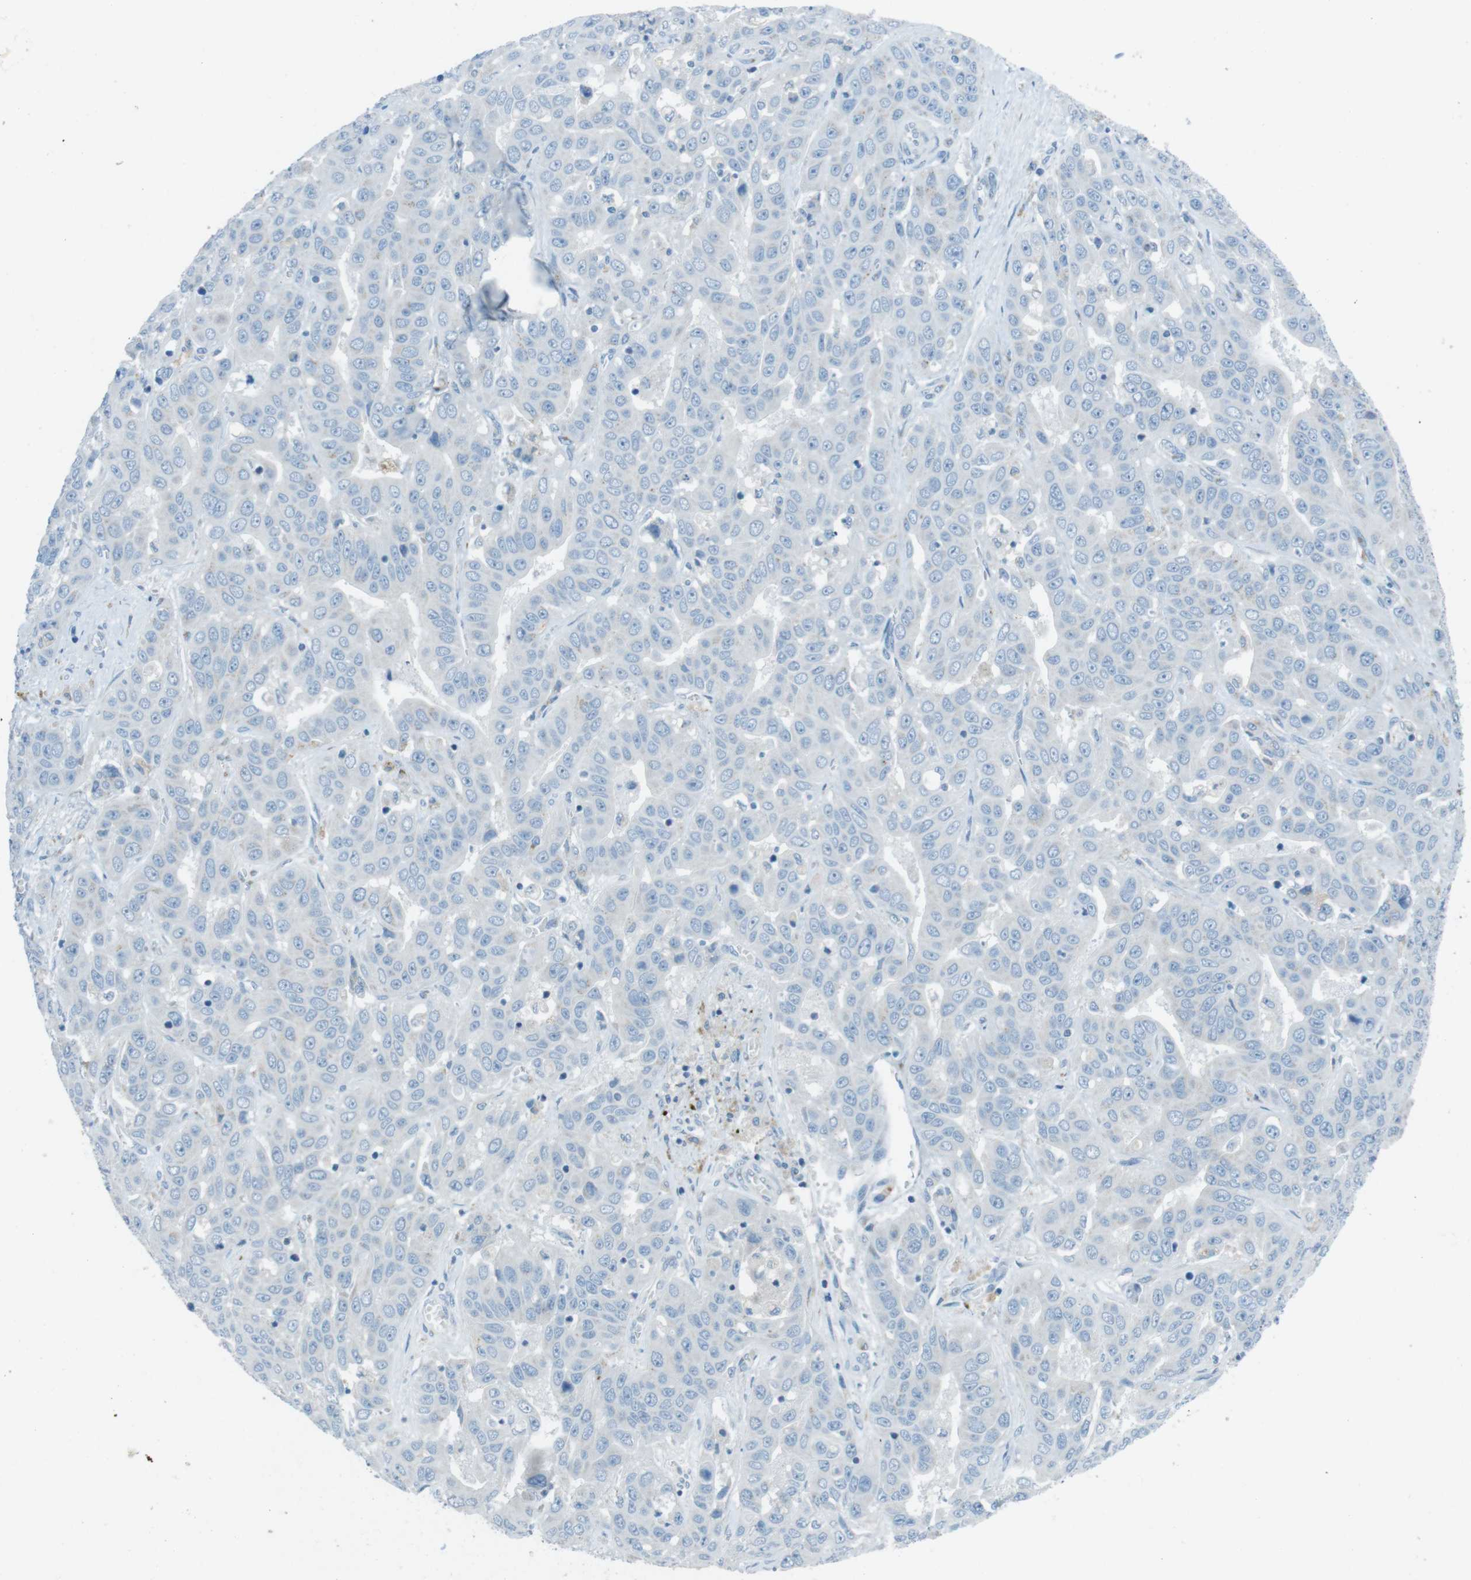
{"staining": {"intensity": "negative", "quantity": "none", "location": "none"}, "tissue": "liver cancer", "cell_type": "Tumor cells", "image_type": "cancer", "snomed": [{"axis": "morphology", "description": "Cholangiocarcinoma"}, {"axis": "topography", "description": "Liver"}], "caption": "This is an immunohistochemistry (IHC) histopathology image of human liver cancer (cholangiocarcinoma). There is no expression in tumor cells.", "gene": "TXNDC15", "patient": {"sex": "female", "age": 52}}